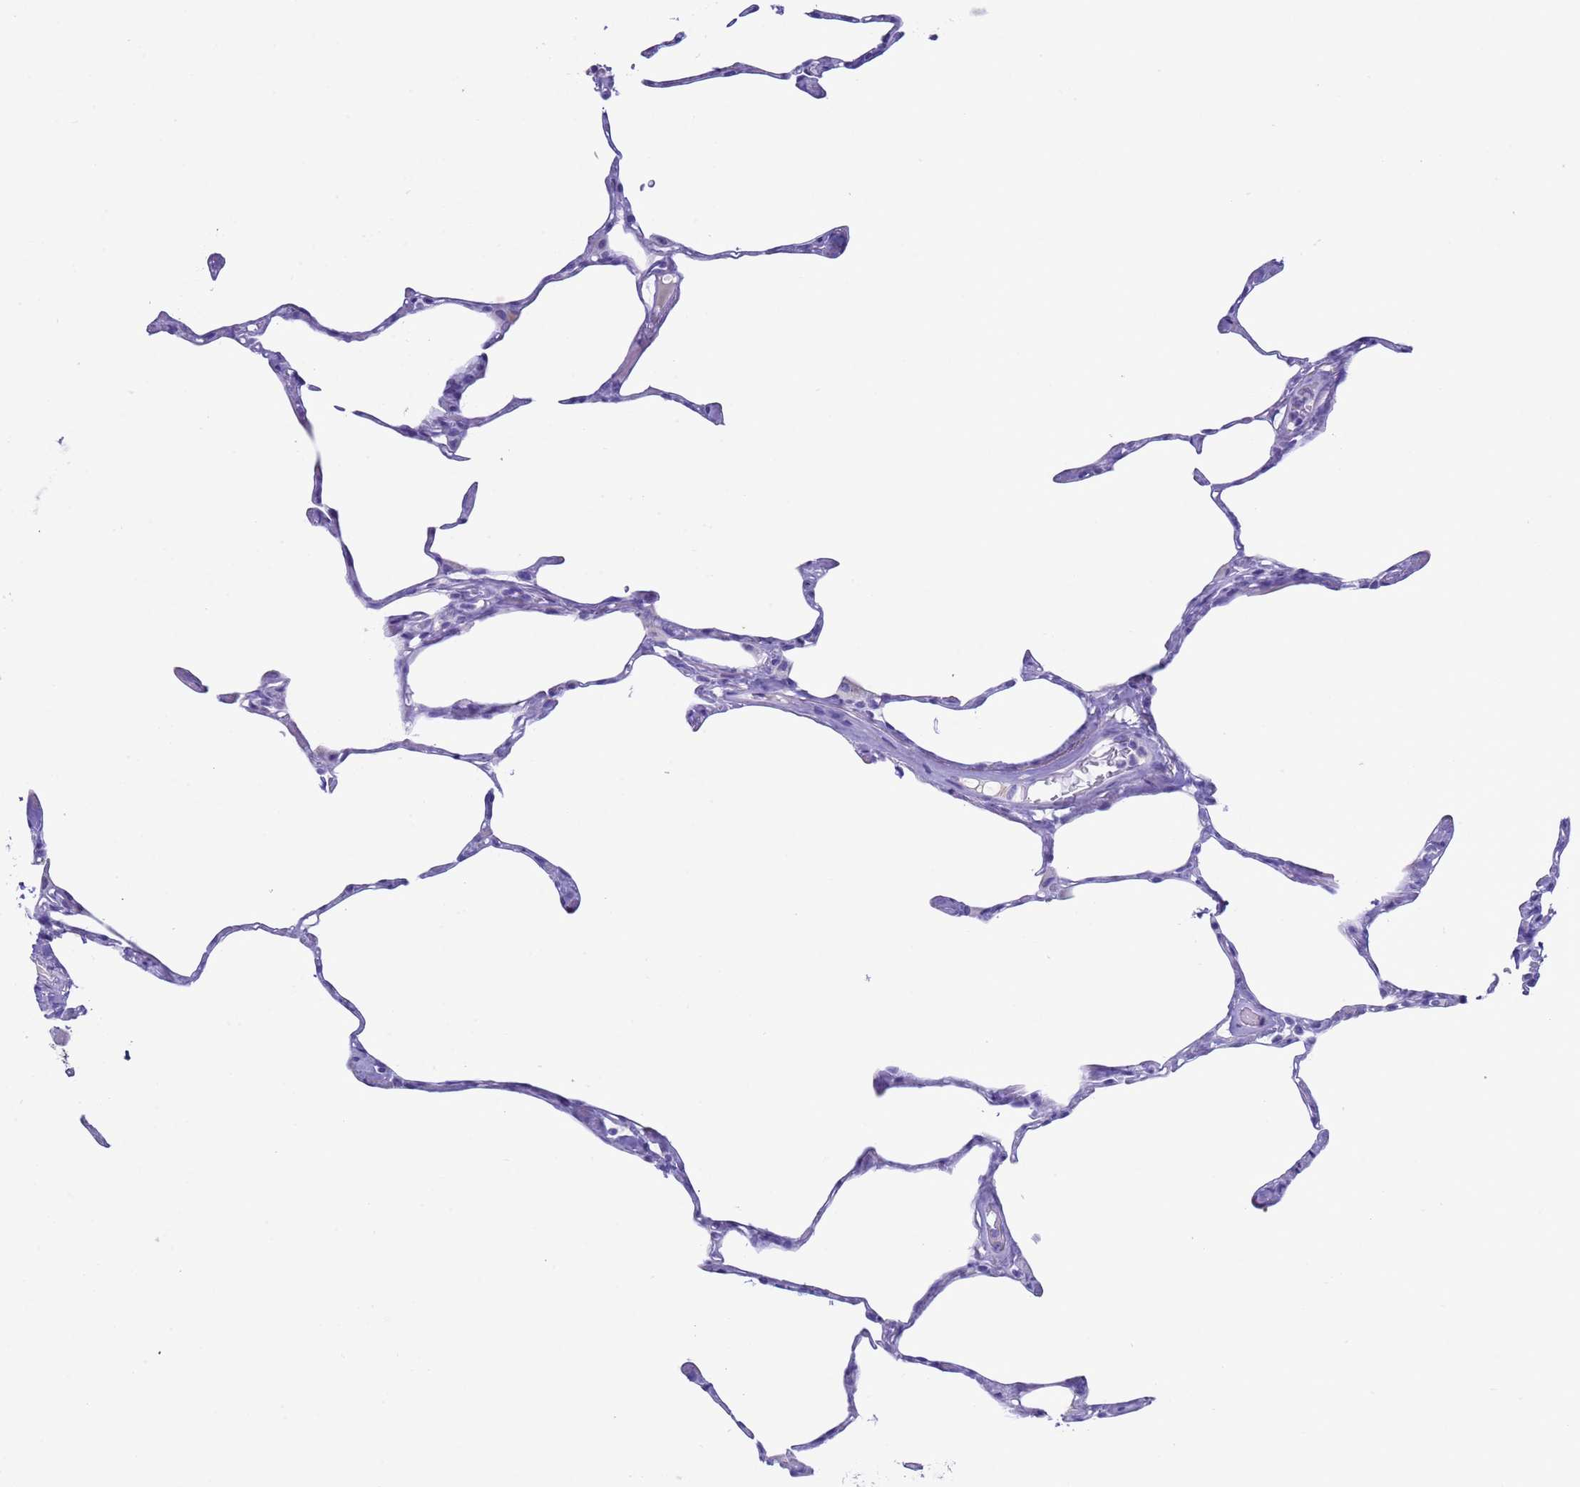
{"staining": {"intensity": "negative", "quantity": "none", "location": "none"}, "tissue": "lung", "cell_type": "Alveolar cells", "image_type": "normal", "snomed": [{"axis": "morphology", "description": "Normal tissue, NOS"}, {"axis": "topography", "description": "Lung"}], "caption": "Immunohistochemistry image of unremarkable lung stained for a protein (brown), which shows no positivity in alveolar cells.", "gene": "CKM", "patient": {"sex": "male", "age": 65}}